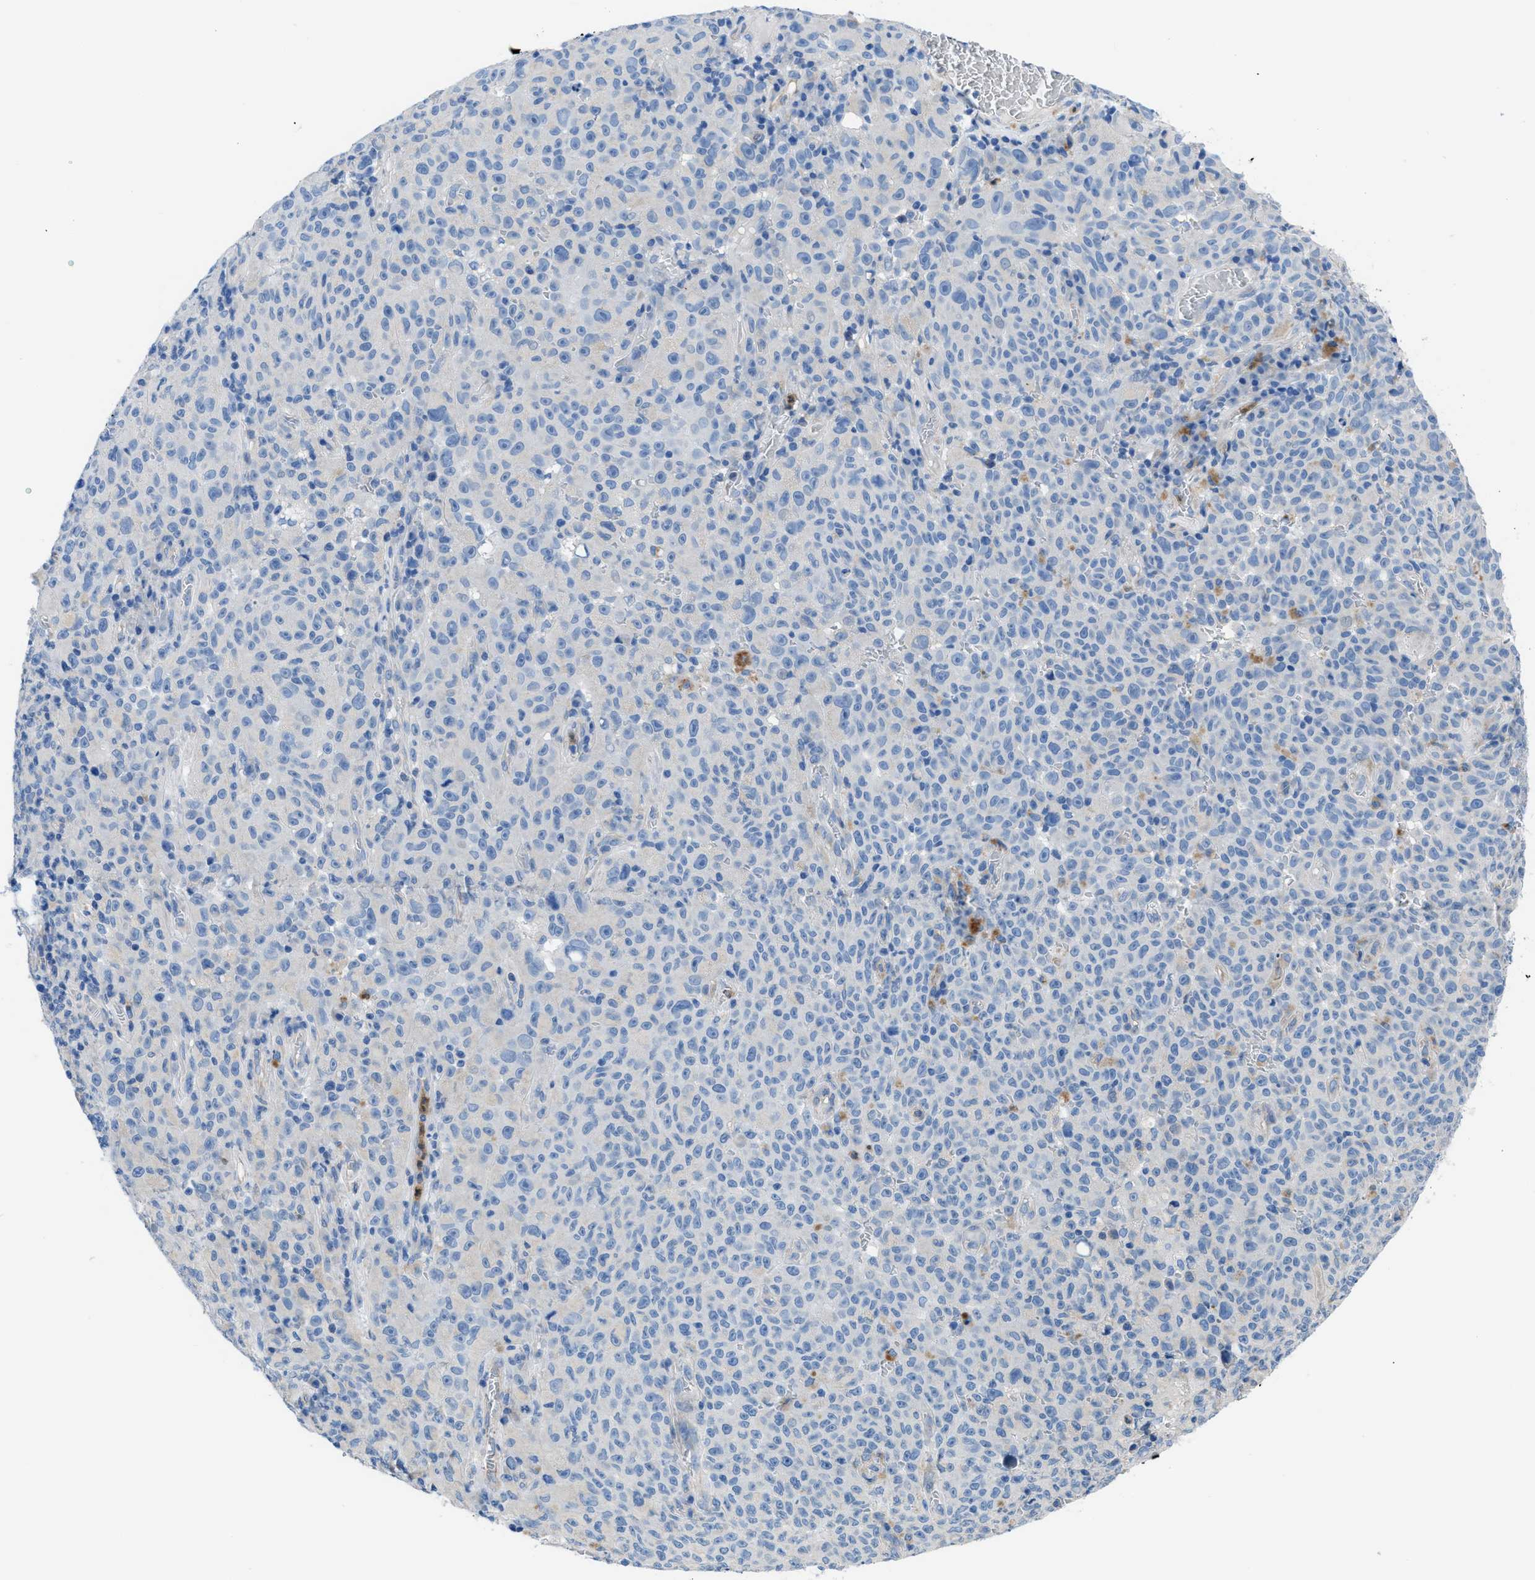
{"staining": {"intensity": "negative", "quantity": "none", "location": "none"}, "tissue": "melanoma", "cell_type": "Tumor cells", "image_type": "cancer", "snomed": [{"axis": "morphology", "description": "Malignant melanoma, NOS"}, {"axis": "topography", "description": "Skin"}], "caption": "The immunohistochemistry (IHC) micrograph has no significant positivity in tumor cells of melanoma tissue.", "gene": "ITPR1", "patient": {"sex": "female", "age": 82}}